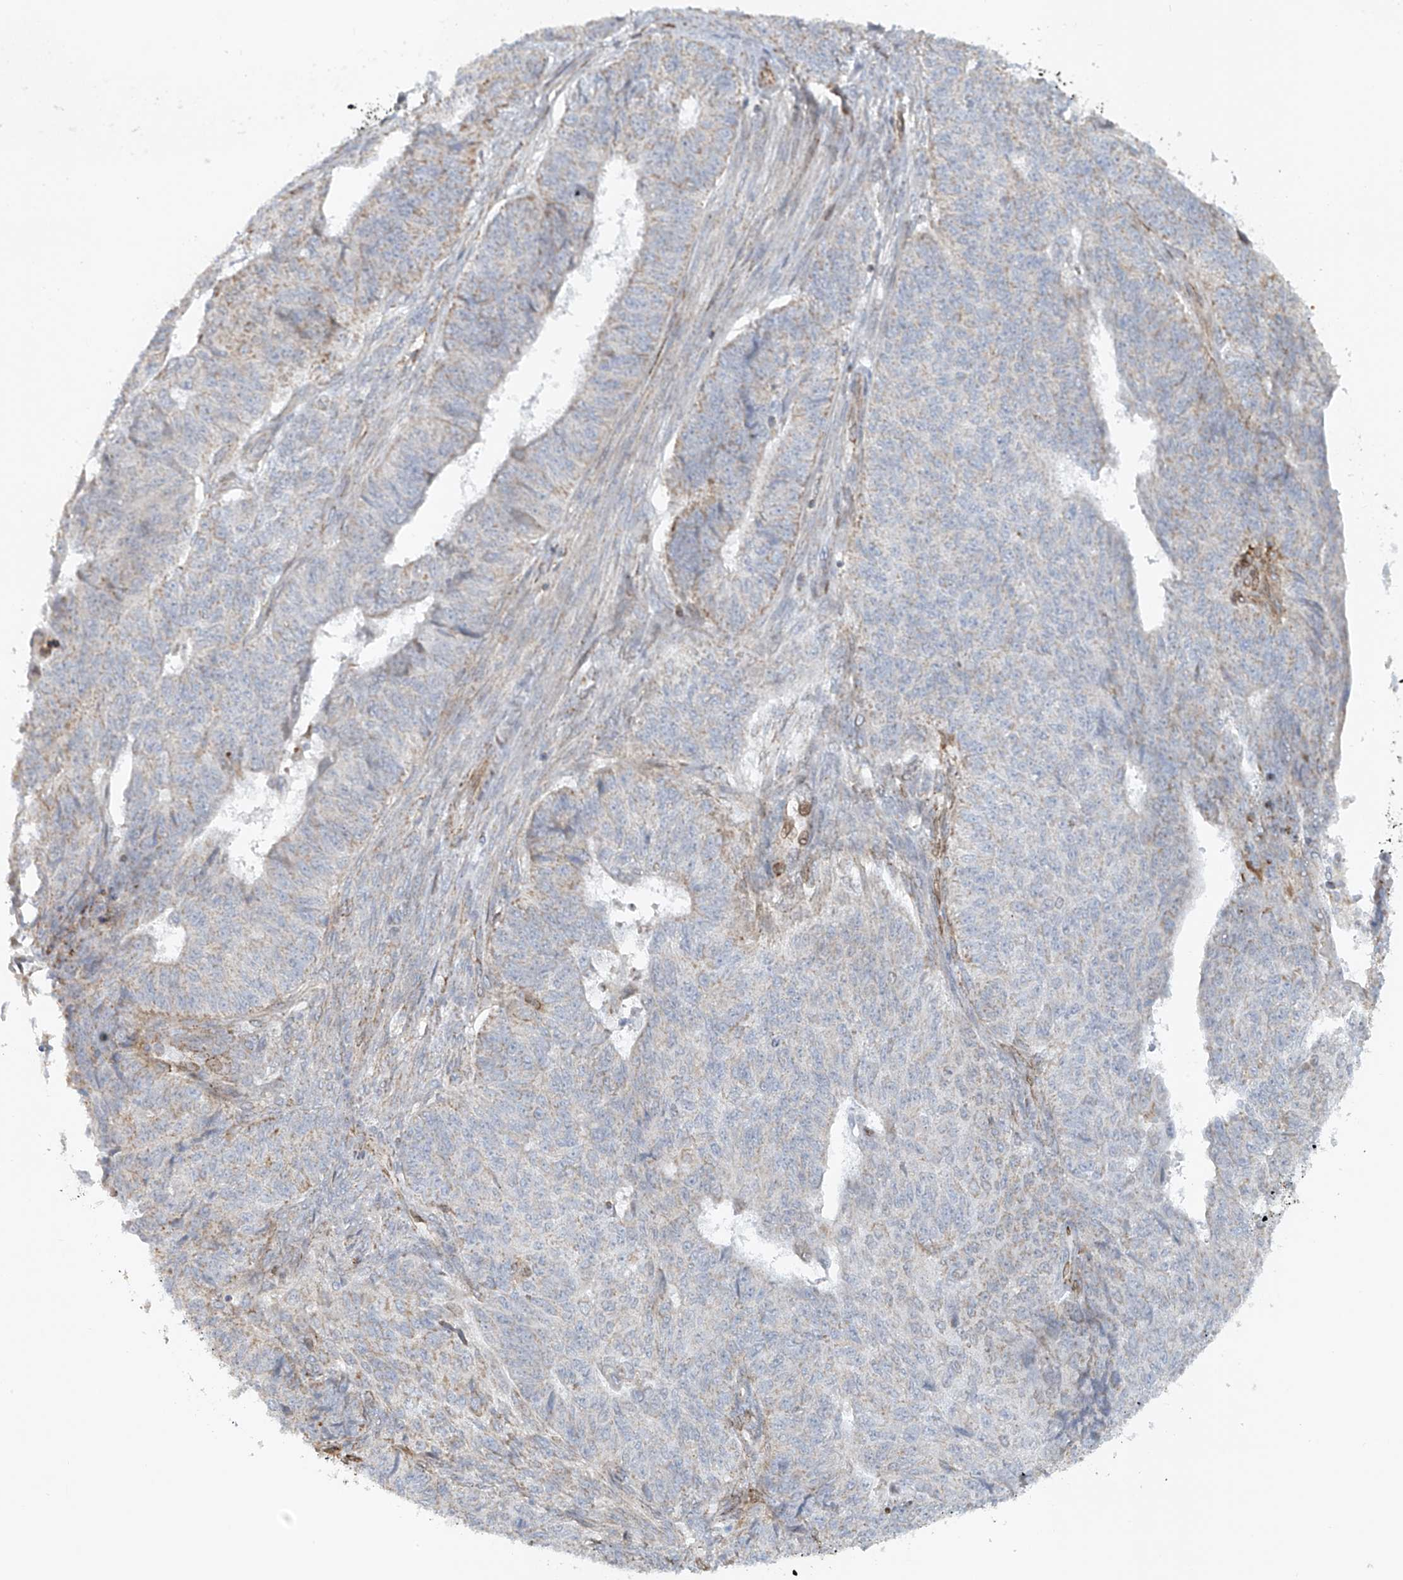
{"staining": {"intensity": "weak", "quantity": "<25%", "location": "cytoplasmic/membranous"}, "tissue": "endometrial cancer", "cell_type": "Tumor cells", "image_type": "cancer", "snomed": [{"axis": "morphology", "description": "Adenocarcinoma, NOS"}, {"axis": "topography", "description": "Endometrium"}], "caption": "Adenocarcinoma (endometrial) was stained to show a protein in brown. There is no significant staining in tumor cells.", "gene": "SMDT1", "patient": {"sex": "female", "age": 32}}